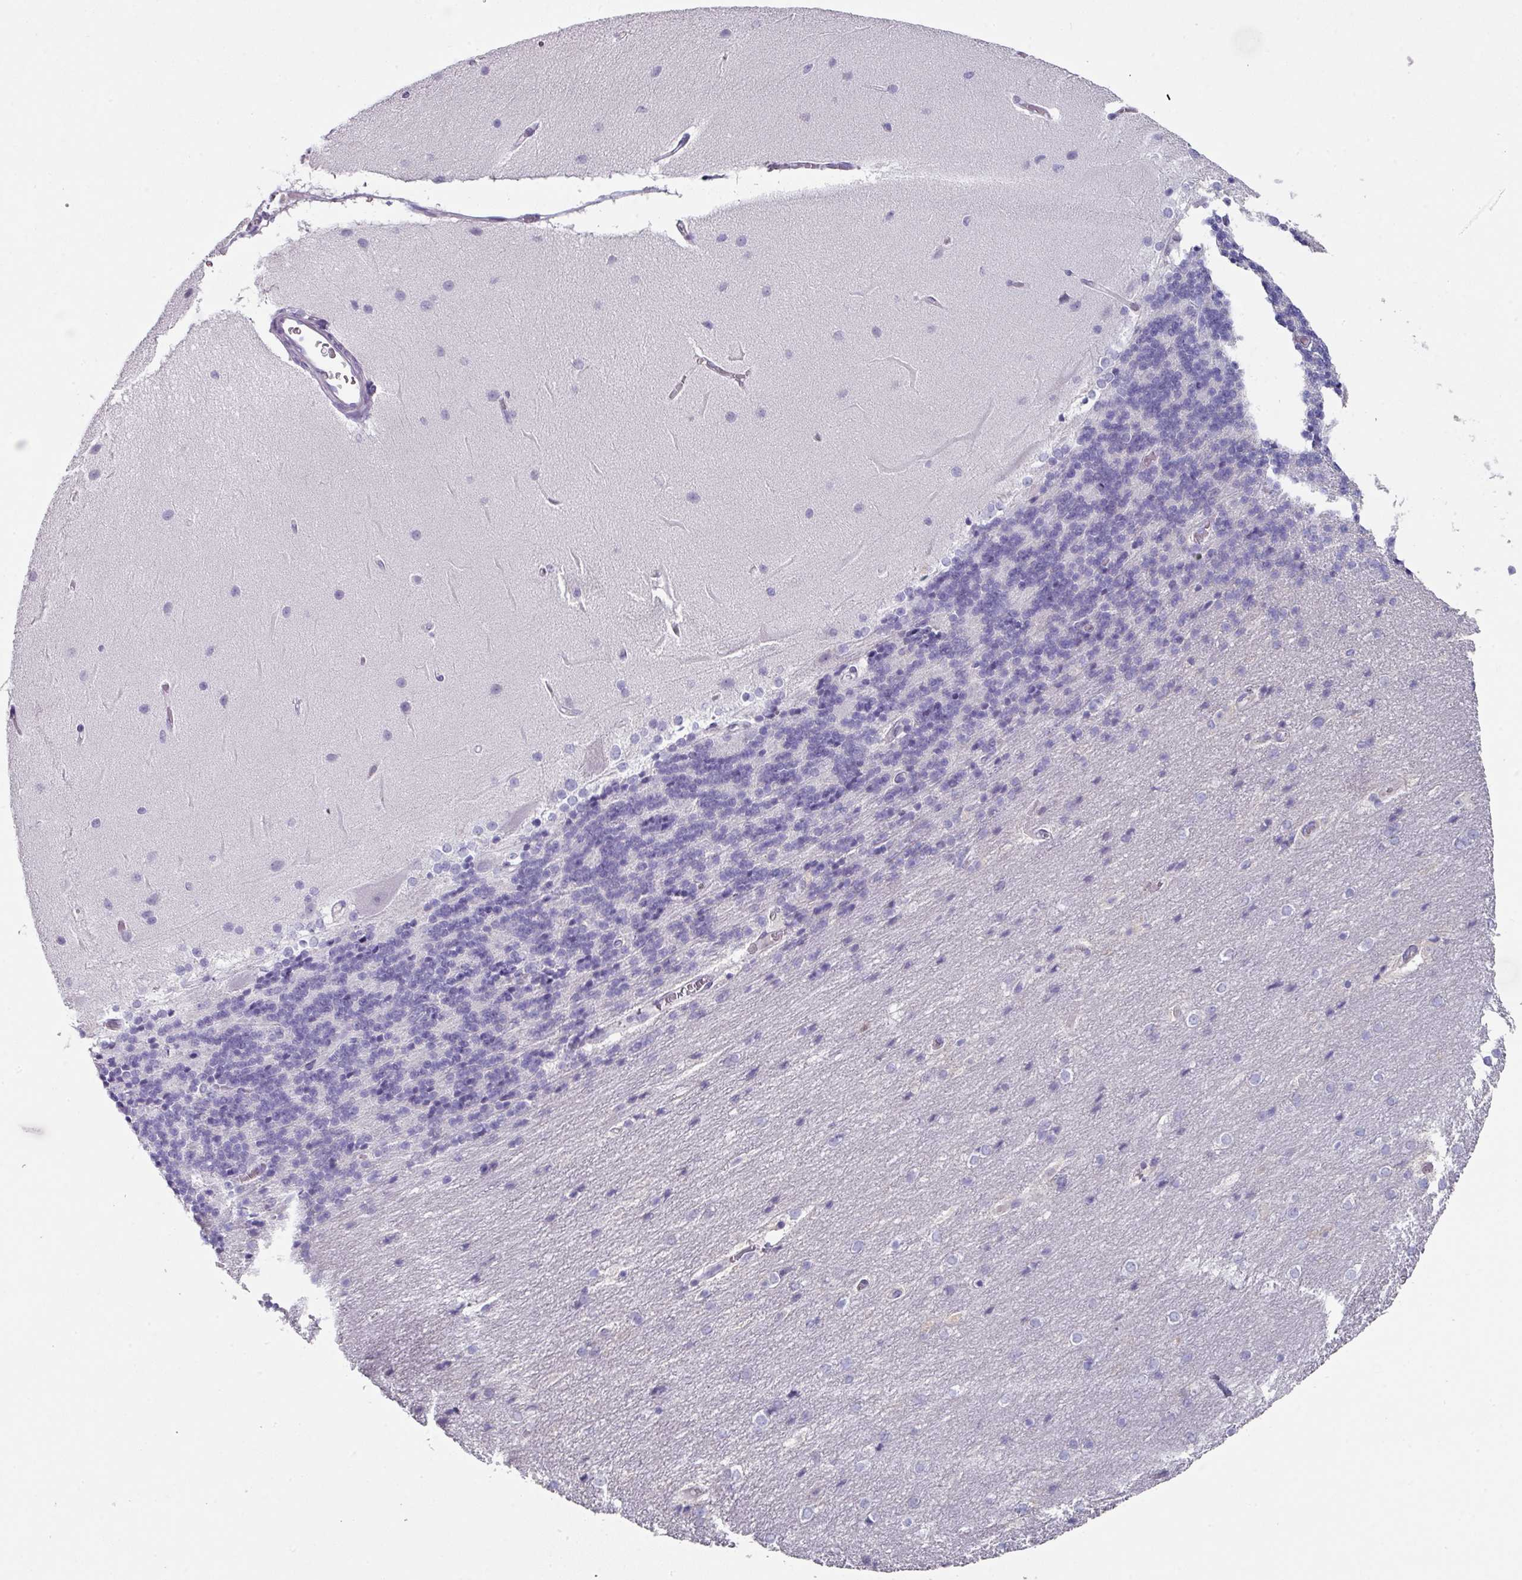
{"staining": {"intensity": "negative", "quantity": "none", "location": "none"}, "tissue": "cerebellum", "cell_type": "Cells in granular layer", "image_type": "normal", "snomed": [{"axis": "morphology", "description": "Normal tissue, NOS"}, {"axis": "topography", "description": "Cerebellum"}], "caption": "Immunohistochemistry of benign cerebellum exhibits no expression in cells in granular layer. The staining is performed using DAB brown chromogen with nuclei counter-stained in using hematoxylin.", "gene": "DEFB115", "patient": {"sex": "female", "age": 54}}